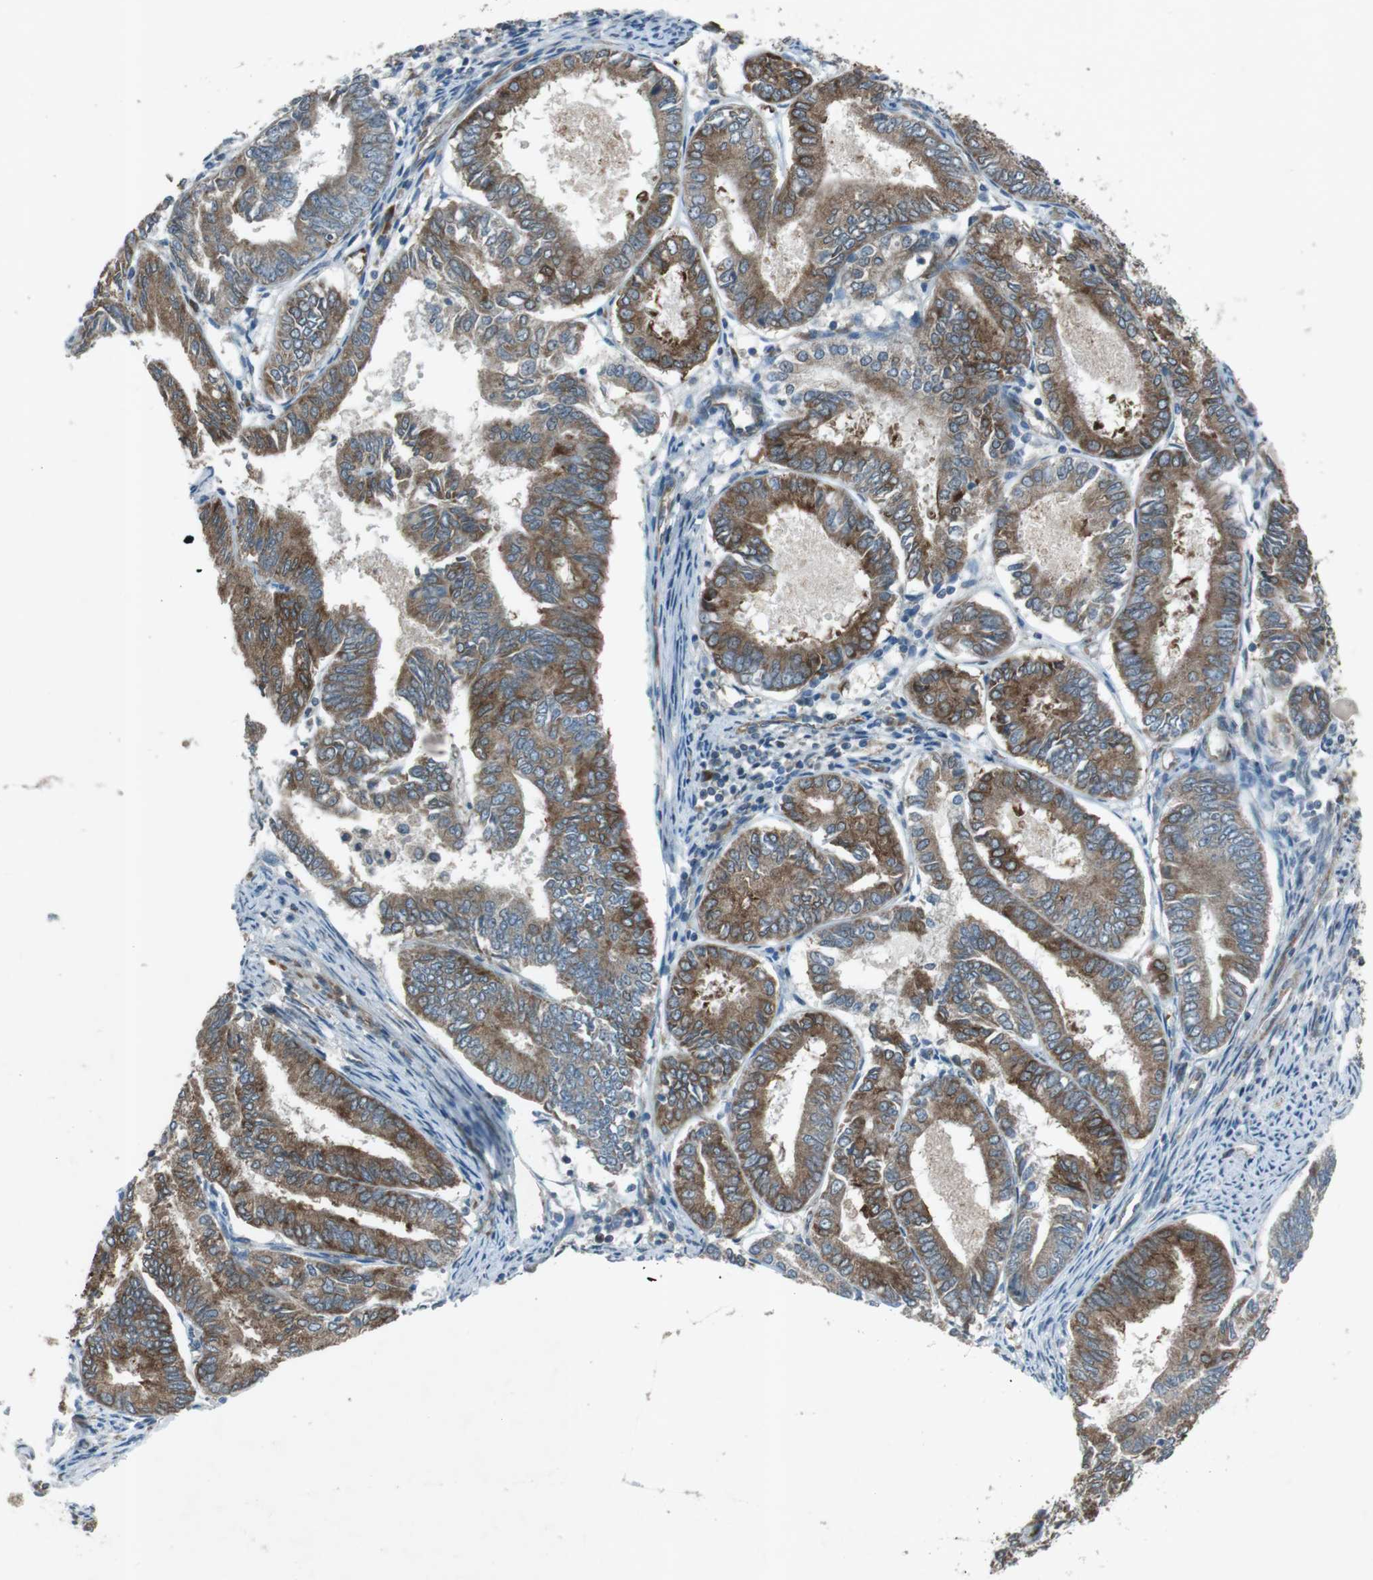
{"staining": {"intensity": "moderate", "quantity": "25%-75%", "location": "cytoplasmic/membranous"}, "tissue": "endometrial cancer", "cell_type": "Tumor cells", "image_type": "cancer", "snomed": [{"axis": "morphology", "description": "Adenocarcinoma, NOS"}, {"axis": "topography", "description": "Endometrium"}], "caption": "This is an image of immunohistochemistry staining of endometrial adenocarcinoma, which shows moderate positivity in the cytoplasmic/membranous of tumor cells.", "gene": "SLC41A1", "patient": {"sex": "female", "age": 86}}